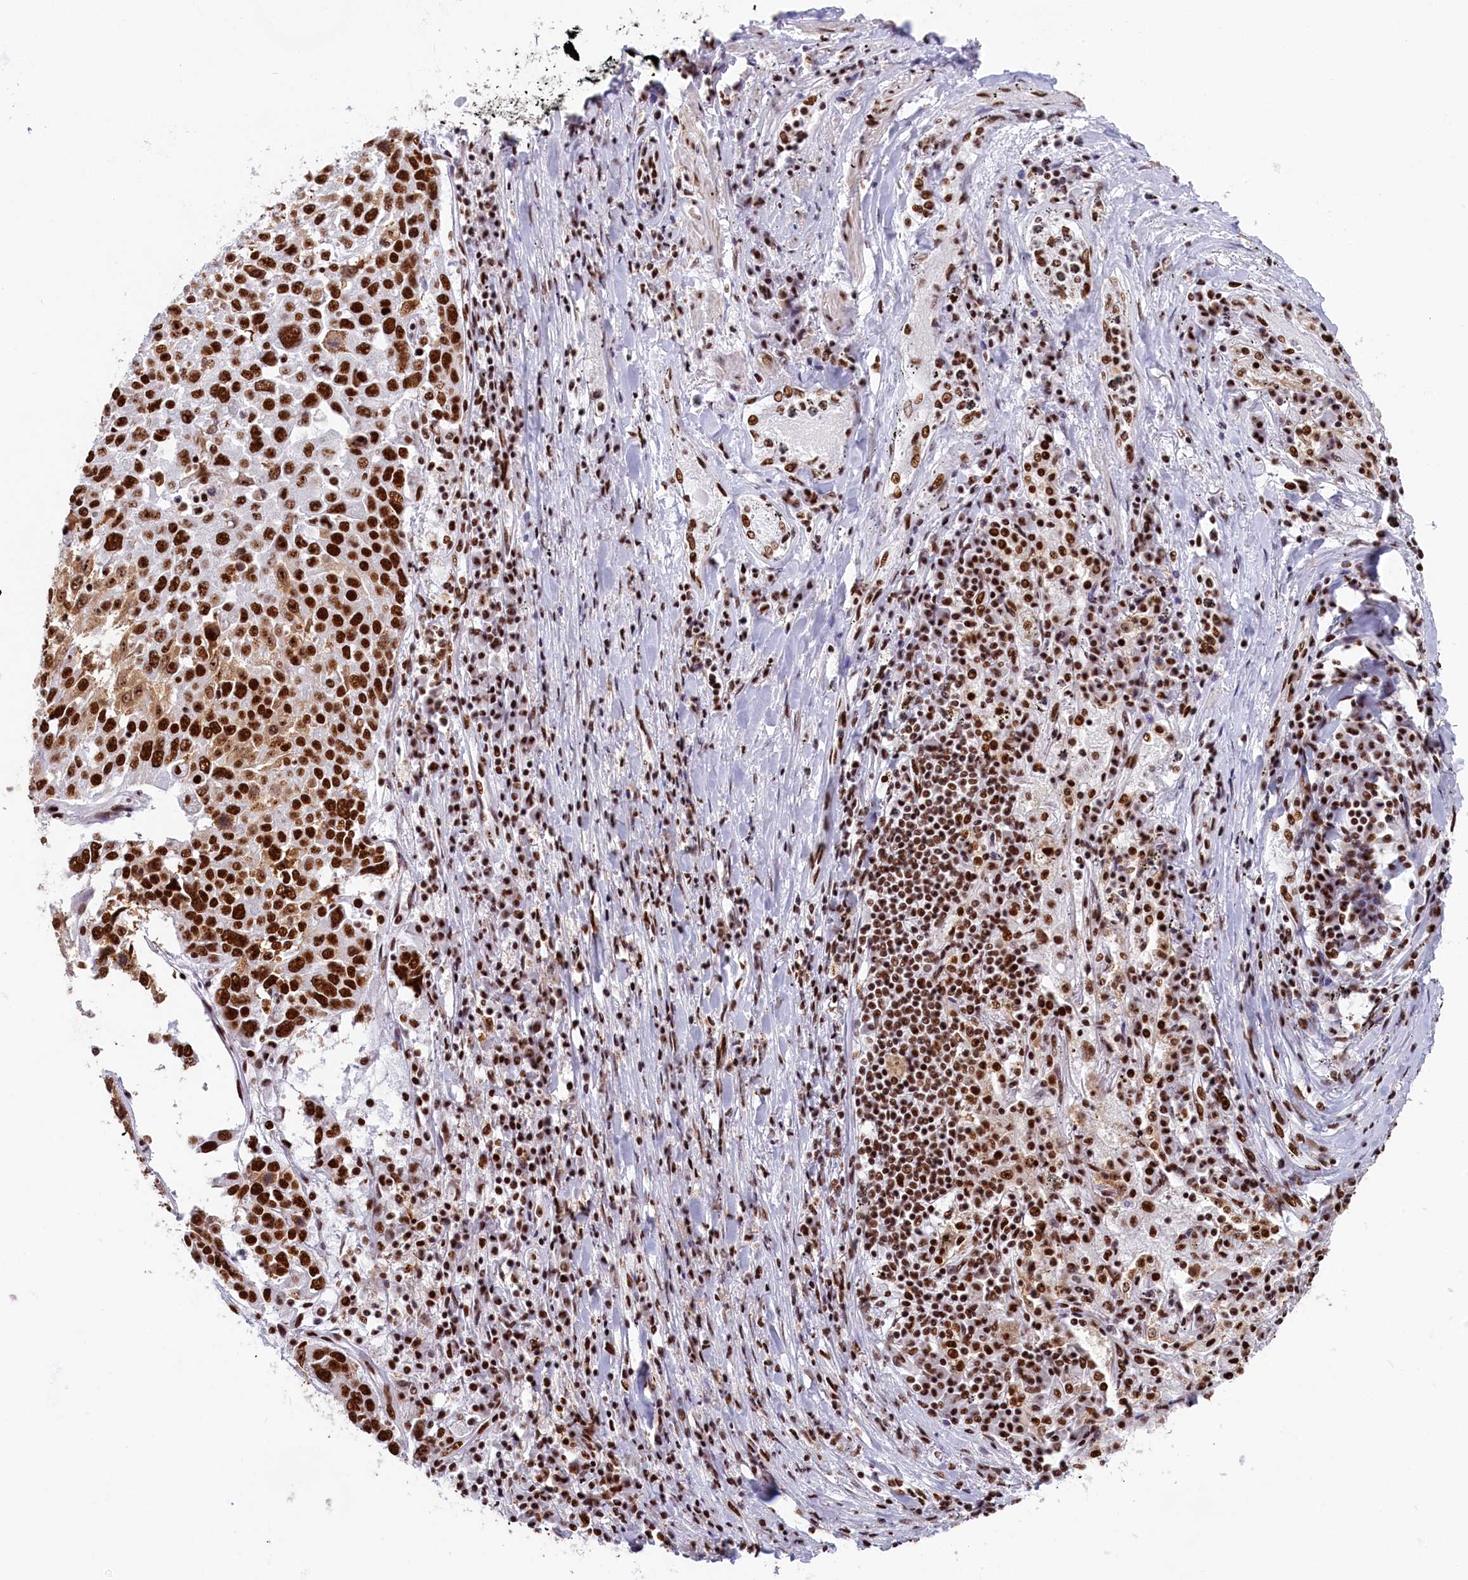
{"staining": {"intensity": "strong", "quantity": ">75%", "location": "nuclear"}, "tissue": "lung cancer", "cell_type": "Tumor cells", "image_type": "cancer", "snomed": [{"axis": "morphology", "description": "Squamous cell carcinoma, NOS"}, {"axis": "topography", "description": "Lung"}], "caption": "Lung cancer stained with immunohistochemistry (IHC) demonstrates strong nuclear expression in about >75% of tumor cells.", "gene": "SNRNP70", "patient": {"sex": "male", "age": 65}}